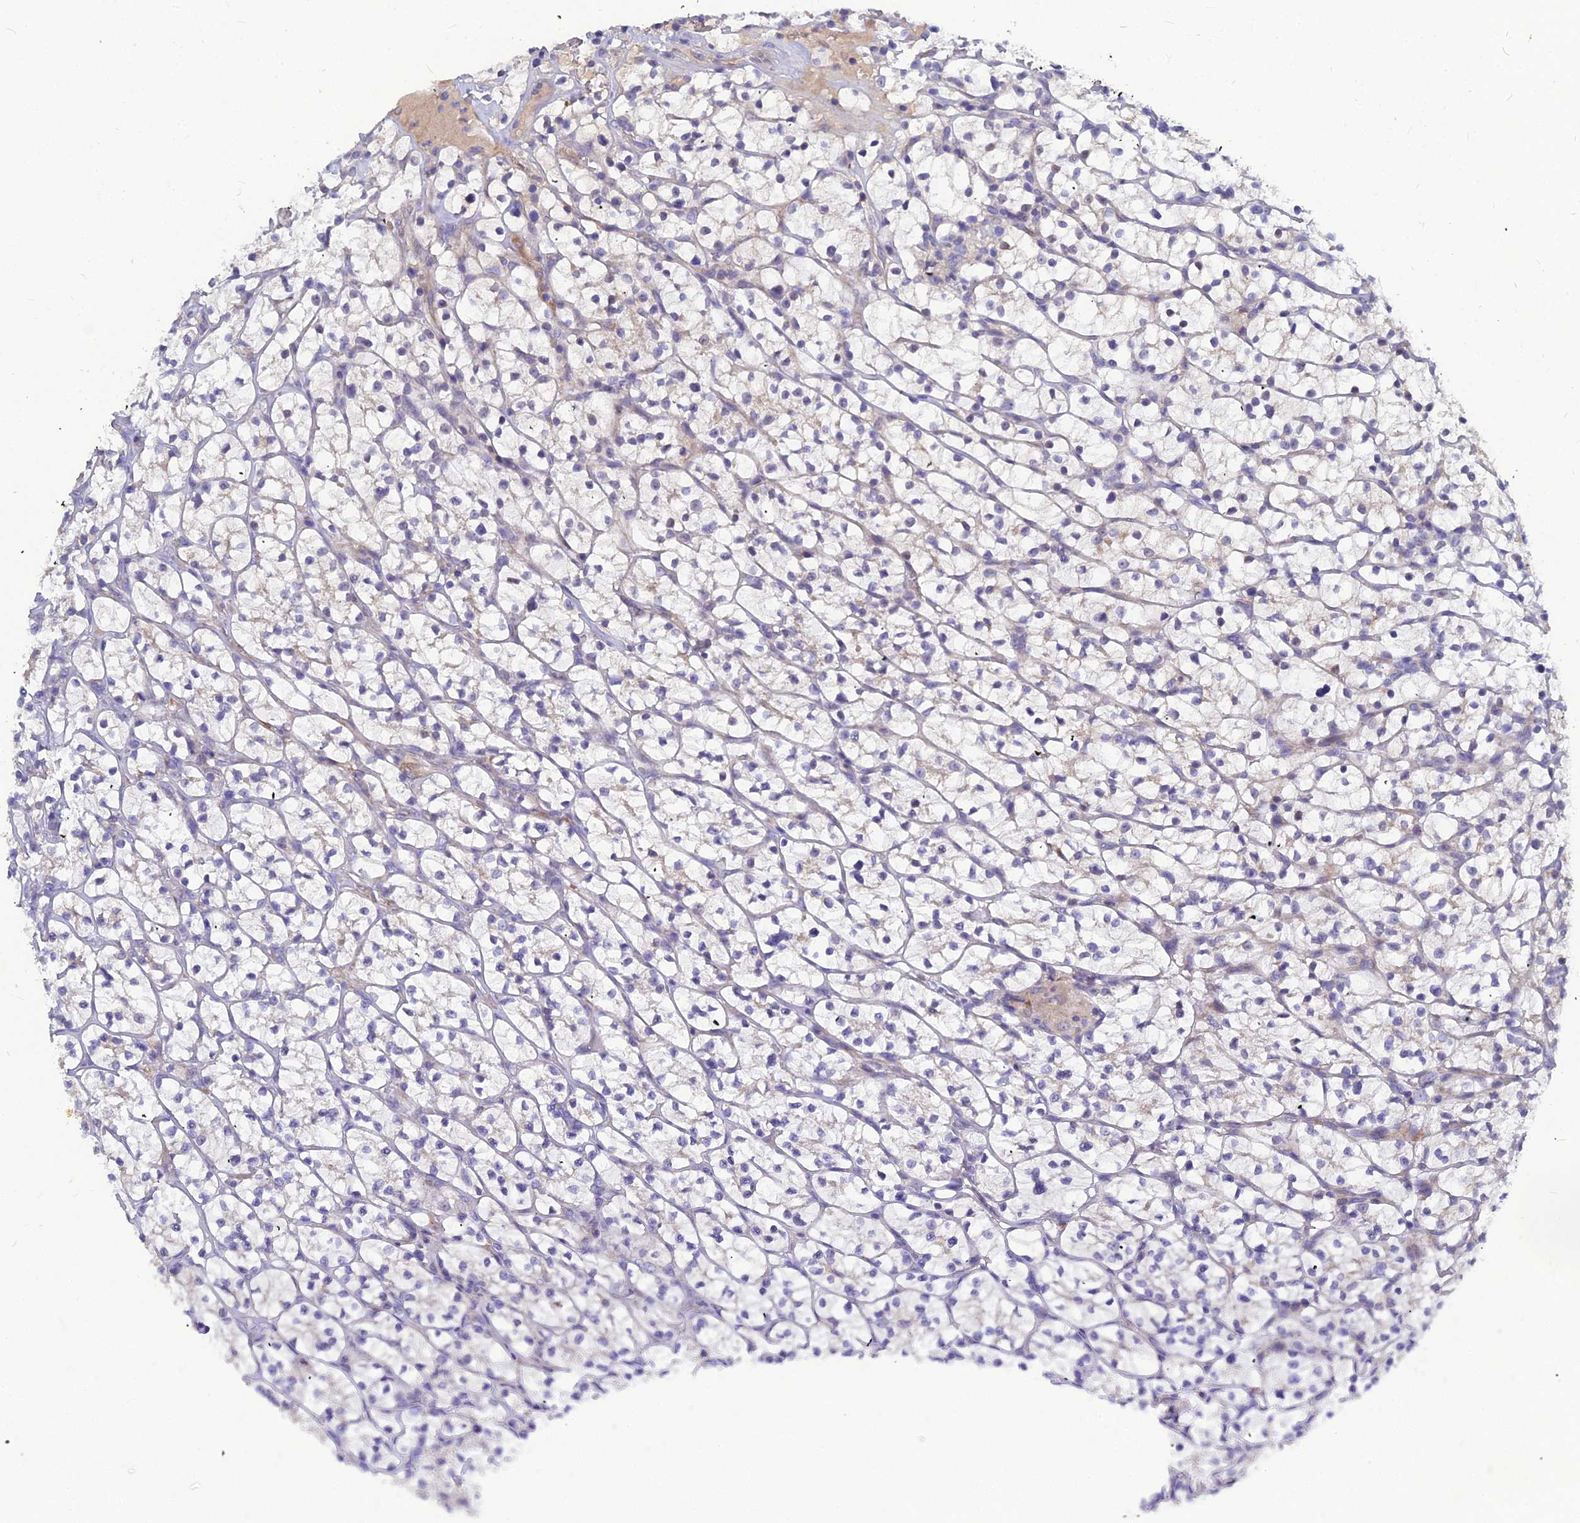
{"staining": {"intensity": "negative", "quantity": "none", "location": "none"}, "tissue": "renal cancer", "cell_type": "Tumor cells", "image_type": "cancer", "snomed": [{"axis": "morphology", "description": "Adenocarcinoma, NOS"}, {"axis": "topography", "description": "Kidney"}], "caption": "Immunohistochemical staining of human renal adenocarcinoma exhibits no significant expression in tumor cells.", "gene": "DMRTA1", "patient": {"sex": "female", "age": 64}}